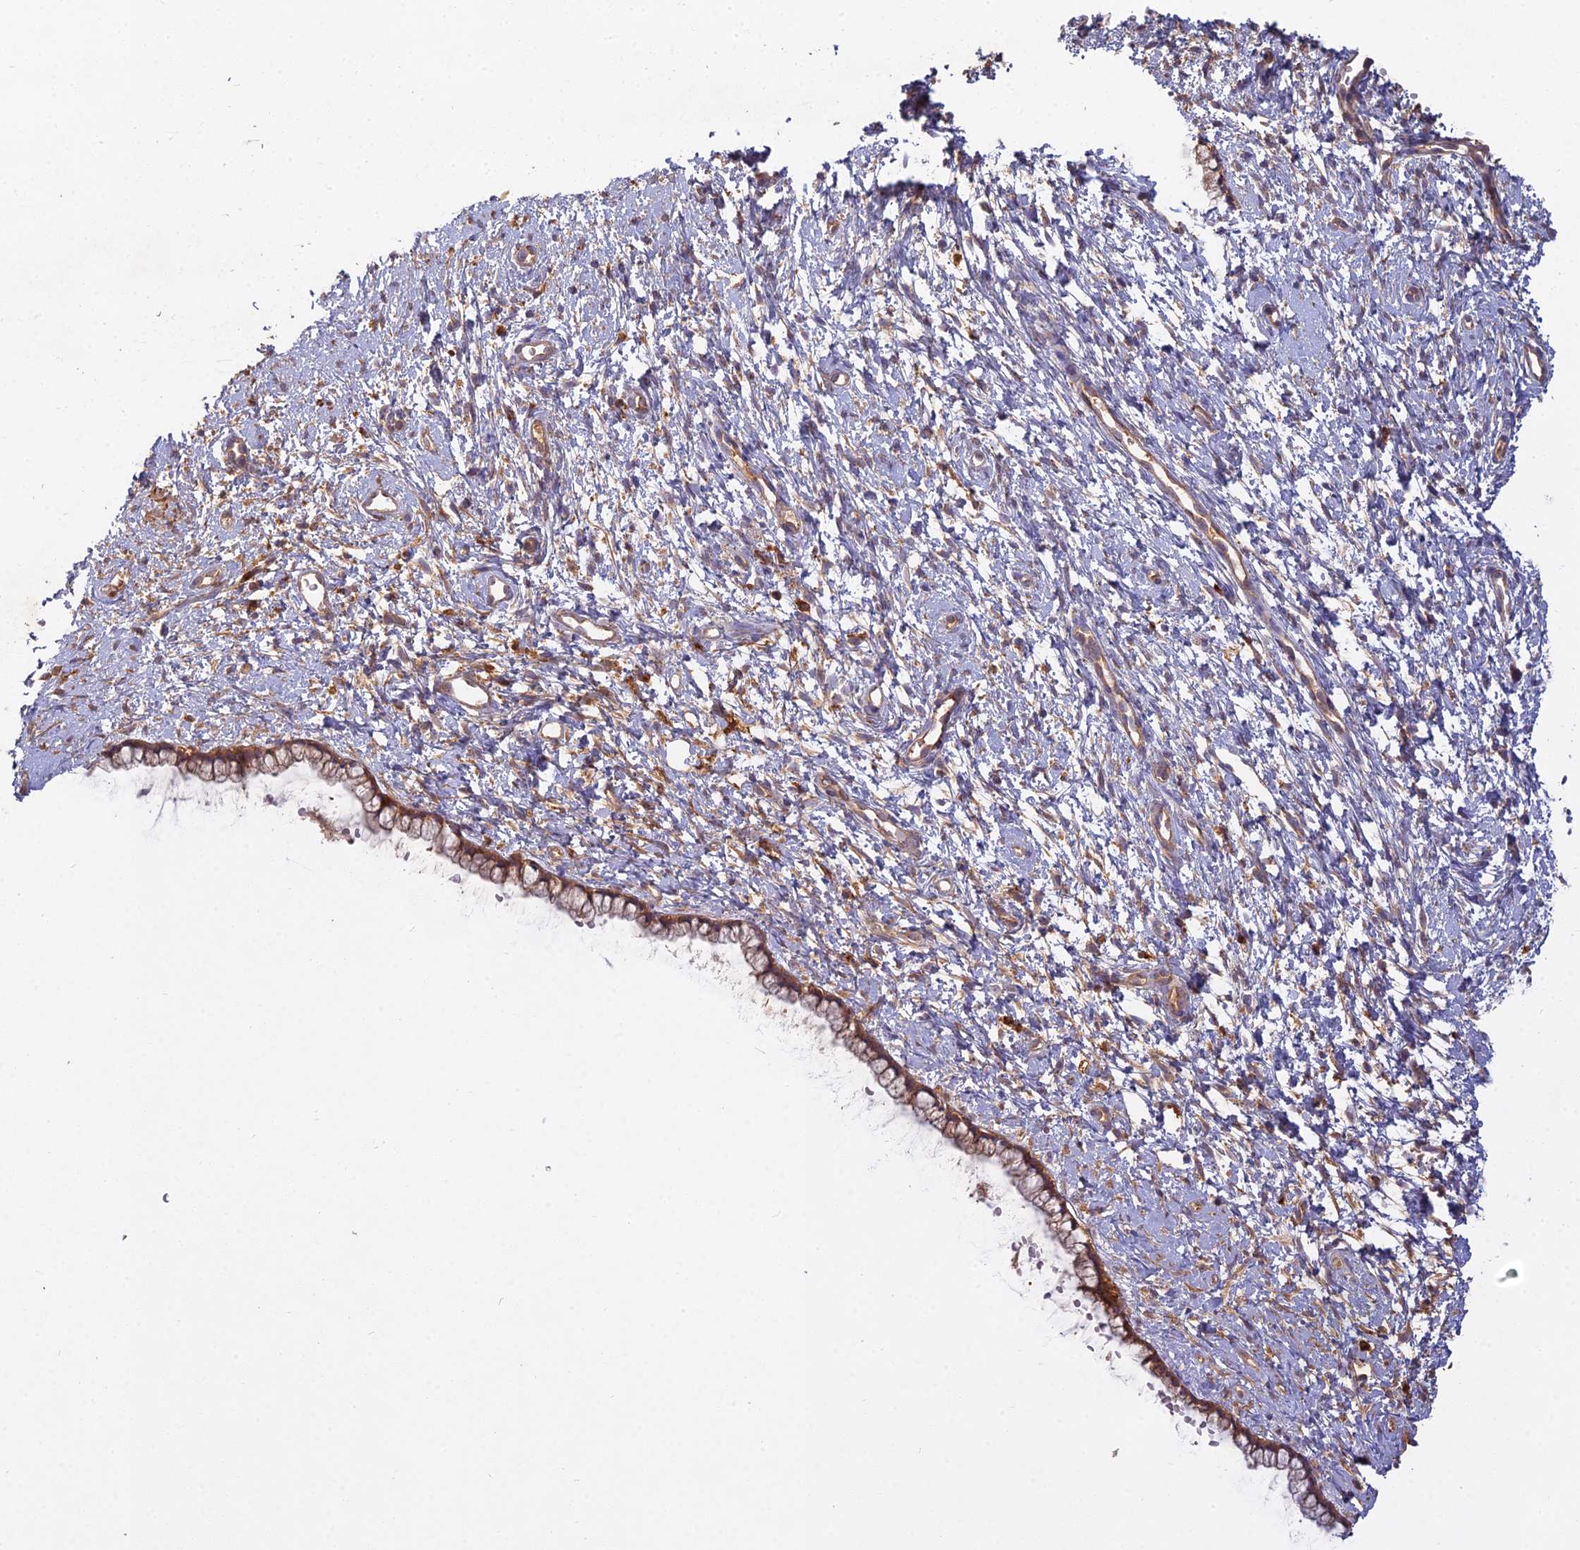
{"staining": {"intensity": "moderate", "quantity": ">75%", "location": "cytoplasmic/membranous"}, "tissue": "cervix", "cell_type": "Glandular cells", "image_type": "normal", "snomed": [{"axis": "morphology", "description": "Normal tissue, NOS"}, {"axis": "topography", "description": "Cervix"}], "caption": "IHC staining of benign cervix, which displays medium levels of moderate cytoplasmic/membranous expression in about >75% of glandular cells indicating moderate cytoplasmic/membranous protein positivity. The staining was performed using DAB (3,3'-diaminobenzidine) (brown) for protein detection and nuclei were counterstained in hematoxylin (blue).", "gene": "CCDC167", "patient": {"sex": "female", "age": 57}}